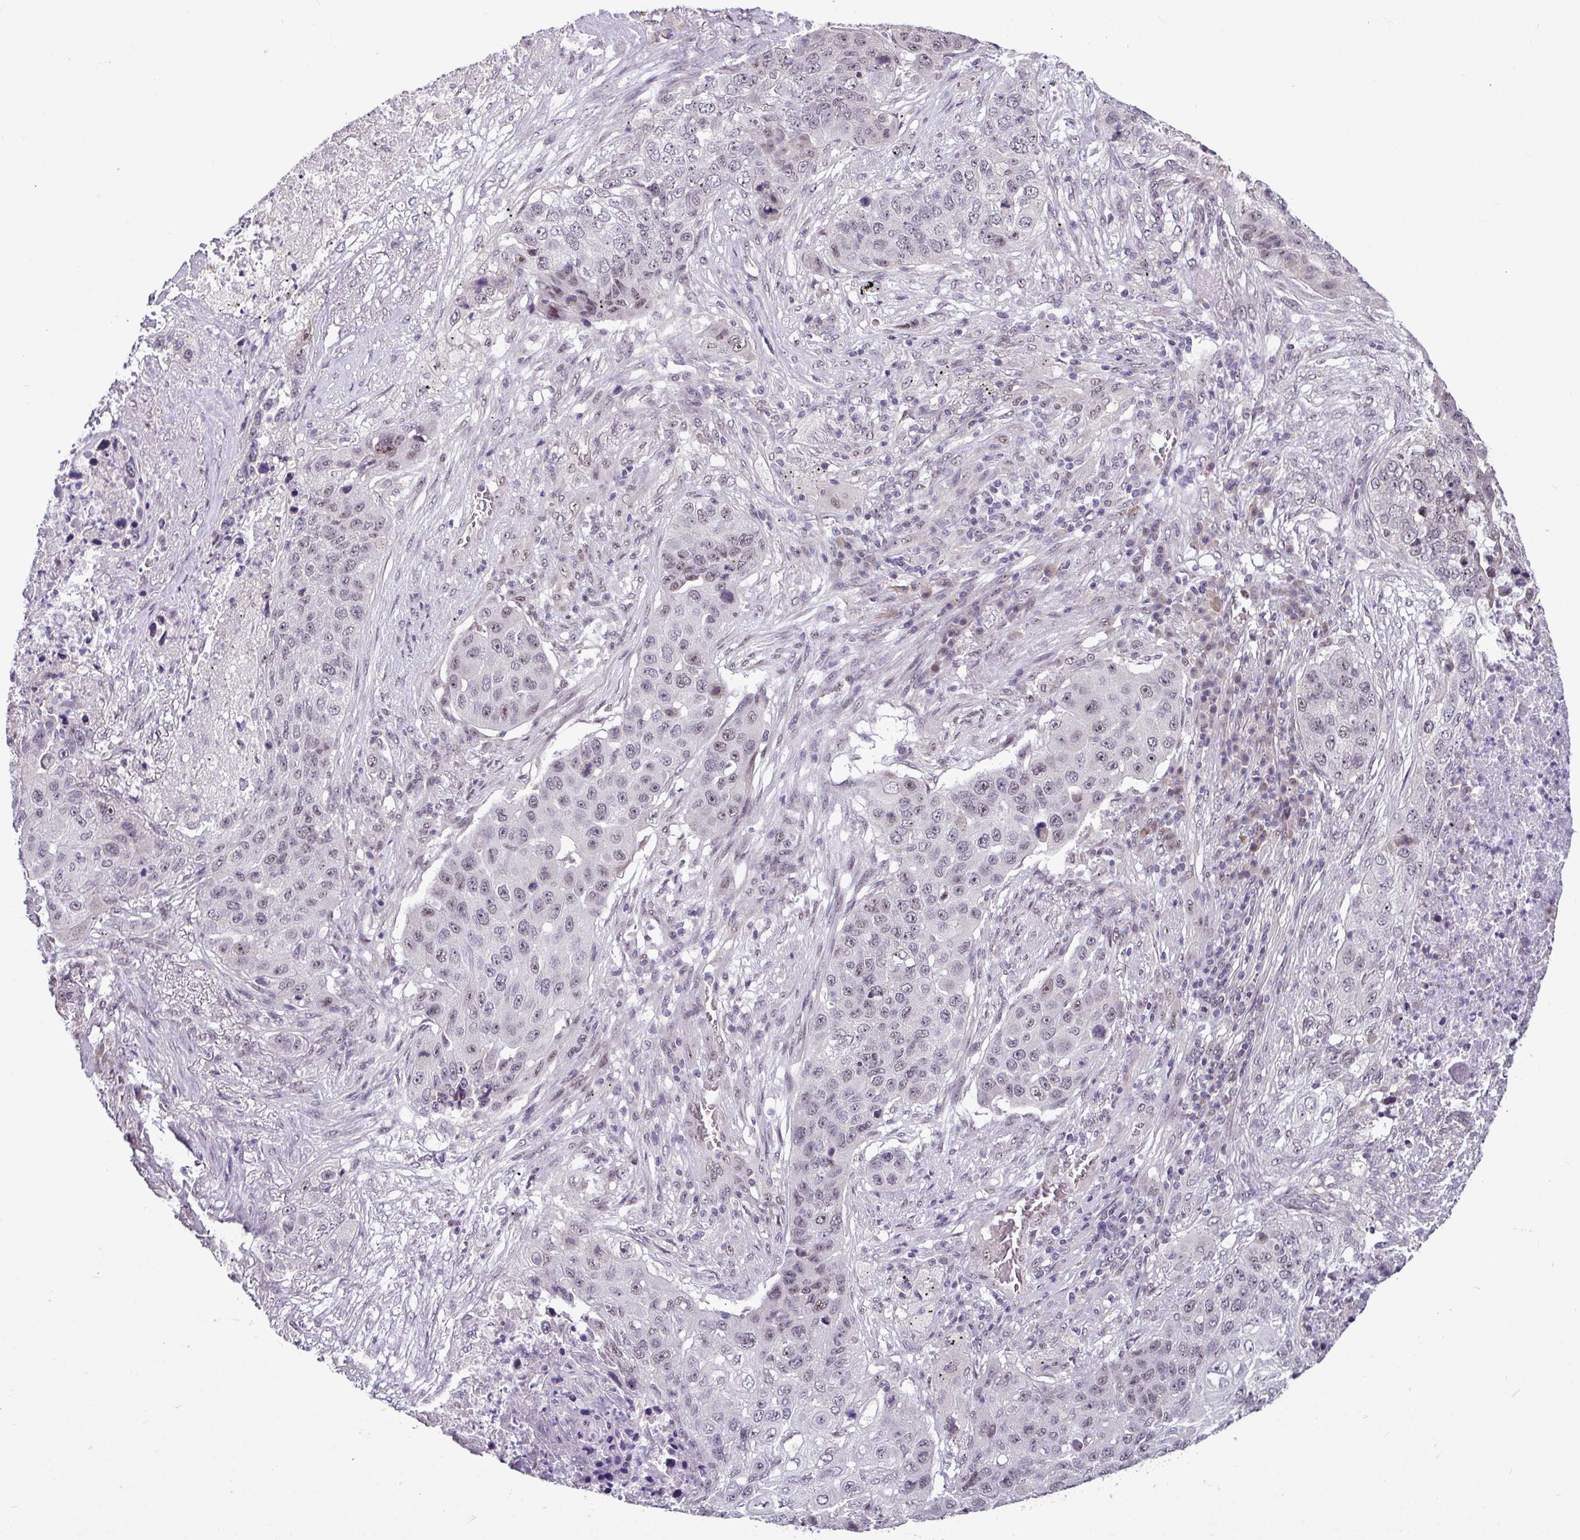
{"staining": {"intensity": "weak", "quantity": "25%-75%", "location": "nuclear"}, "tissue": "lung cancer", "cell_type": "Tumor cells", "image_type": "cancer", "snomed": [{"axis": "morphology", "description": "Squamous cell carcinoma, NOS"}, {"axis": "topography", "description": "Lung"}], "caption": "IHC (DAB) staining of squamous cell carcinoma (lung) displays weak nuclear protein positivity in approximately 25%-75% of tumor cells.", "gene": "UTP18", "patient": {"sex": "female", "age": 63}}